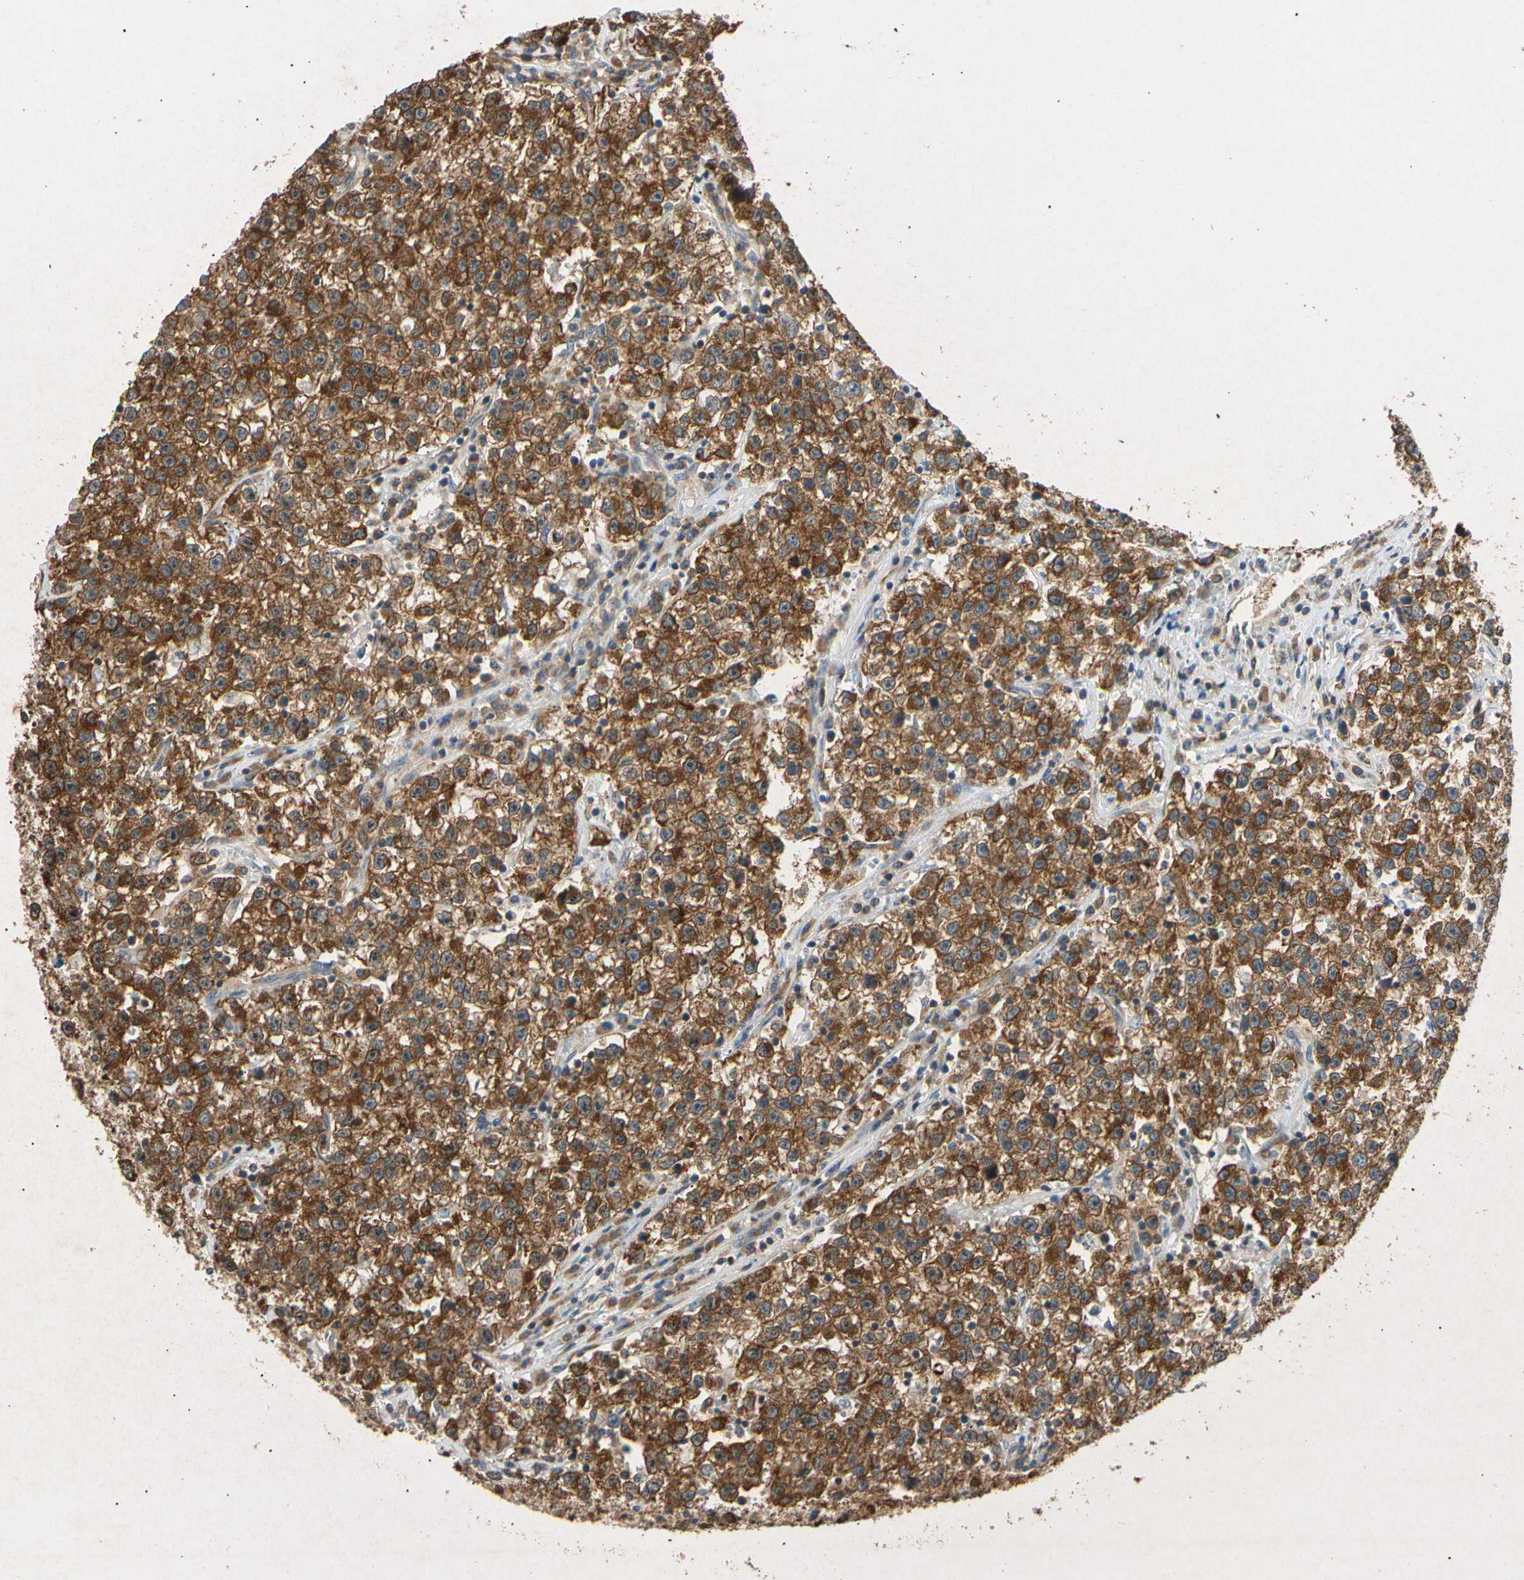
{"staining": {"intensity": "strong", "quantity": ">75%", "location": "cytoplasmic/membranous"}, "tissue": "testis cancer", "cell_type": "Tumor cells", "image_type": "cancer", "snomed": [{"axis": "morphology", "description": "Seminoma, NOS"}, {"axis": "topography", "description": "Testis"}], "caption": "Immunohistochemistry photomicrograph of seminoma (testis) stained for a protein (brown), which exhibits high levels of strong cytoplasmic/membranous positivity in about >75% of tumor cells.", "gene": "EIF1AX", "patient": {"sex": "male", "age": 22}}